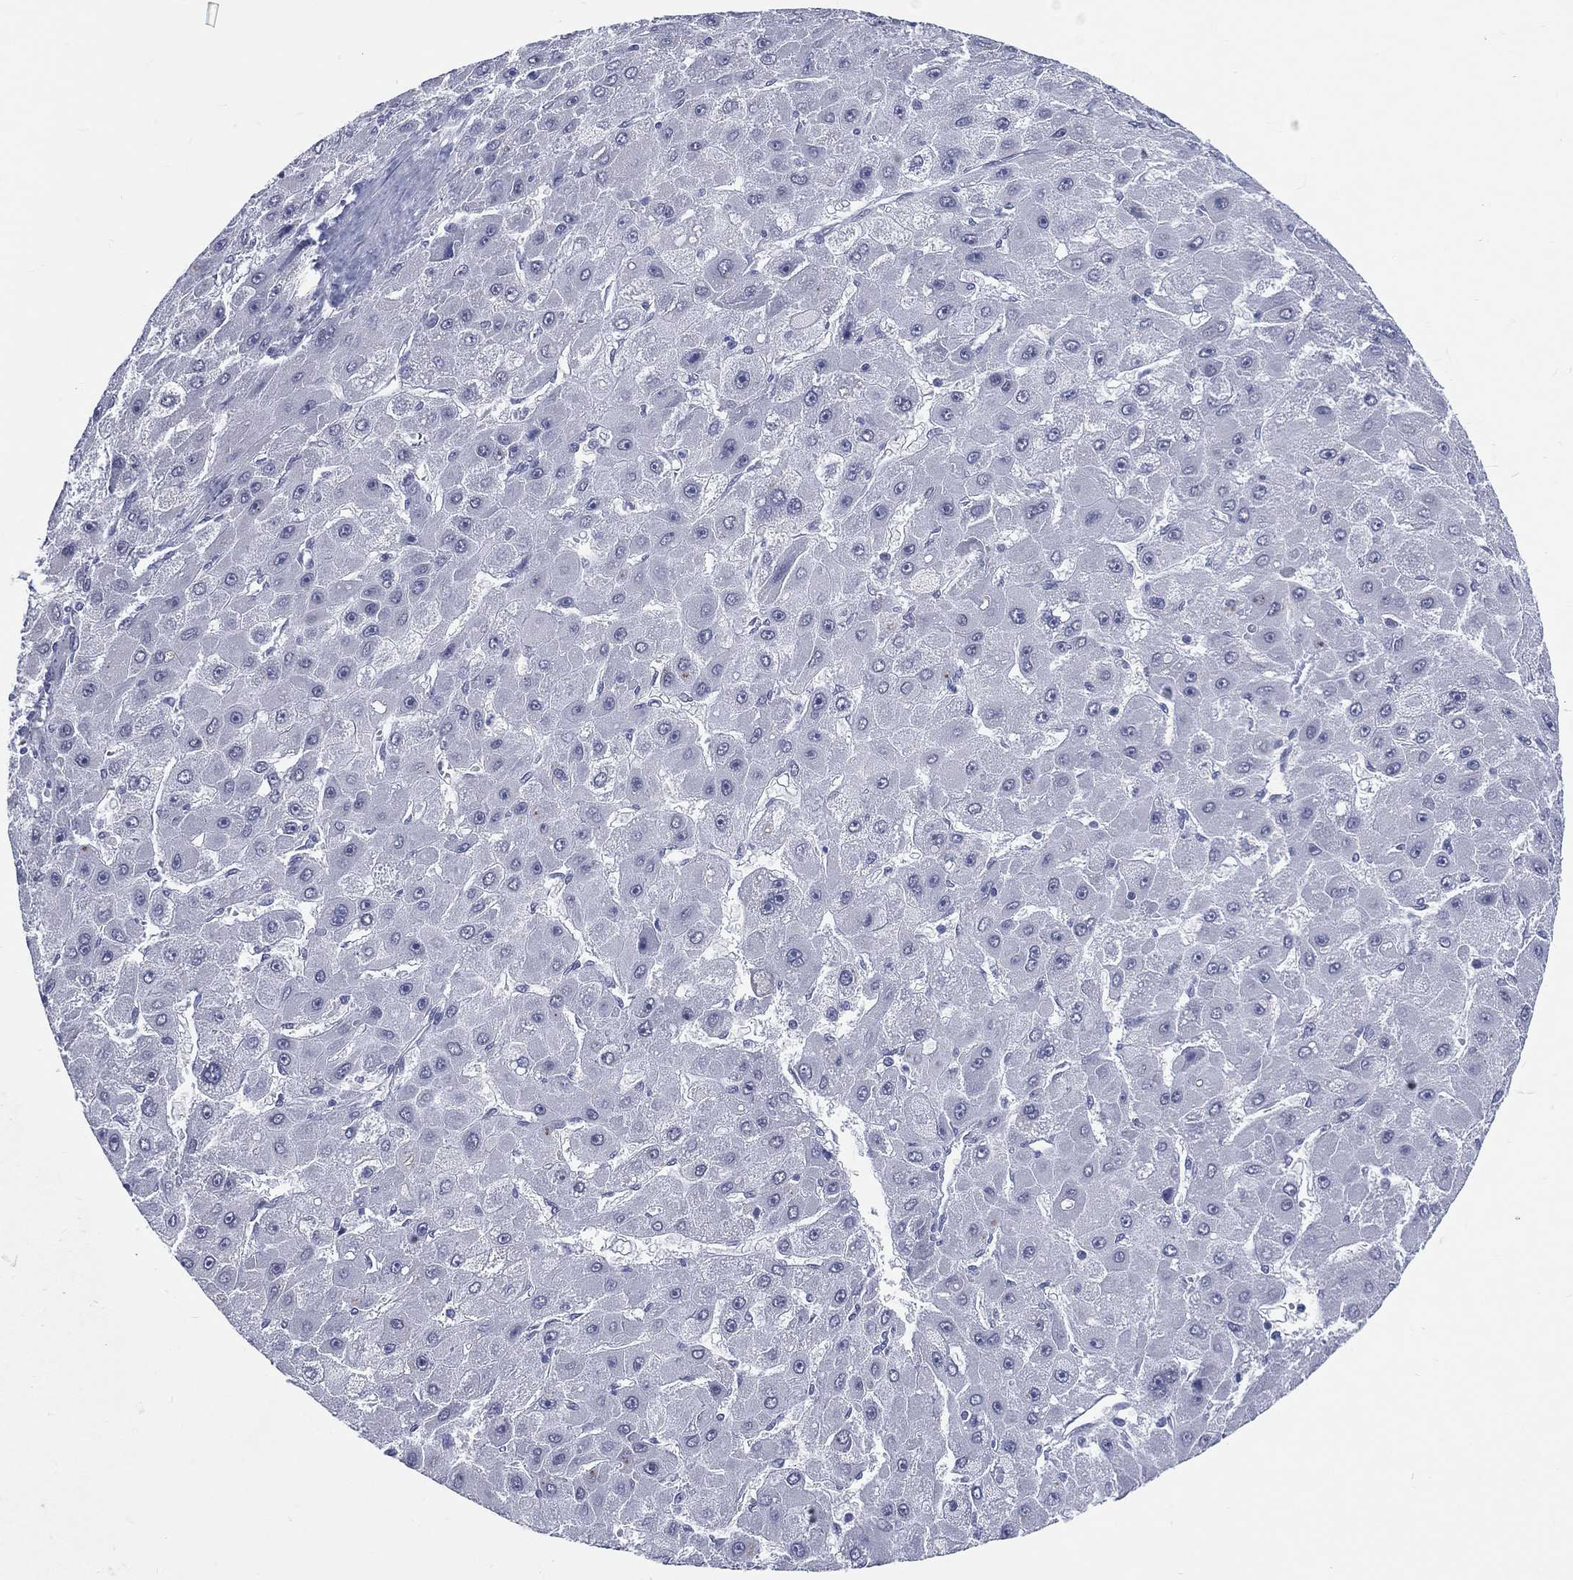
{"staining": {"intensity": "negative", "quantity": "none", "location": "none"}, "tissue": "liver cancer", "cell_type": "Tumor cells", "image_type": "cancer", "snomed": [{"axis": "morphology", "description": "Carcinoma, Hepatocellular, NOS"}, {"axis": "topography", "description": "Liver"}], "caption": "Human liver cancer stained for a protein using immunohistochemistry (IHC) displays no positivity in tumor cells.", "gene": "MLLT10", "patient": {"sex": "female", "age": 25}}